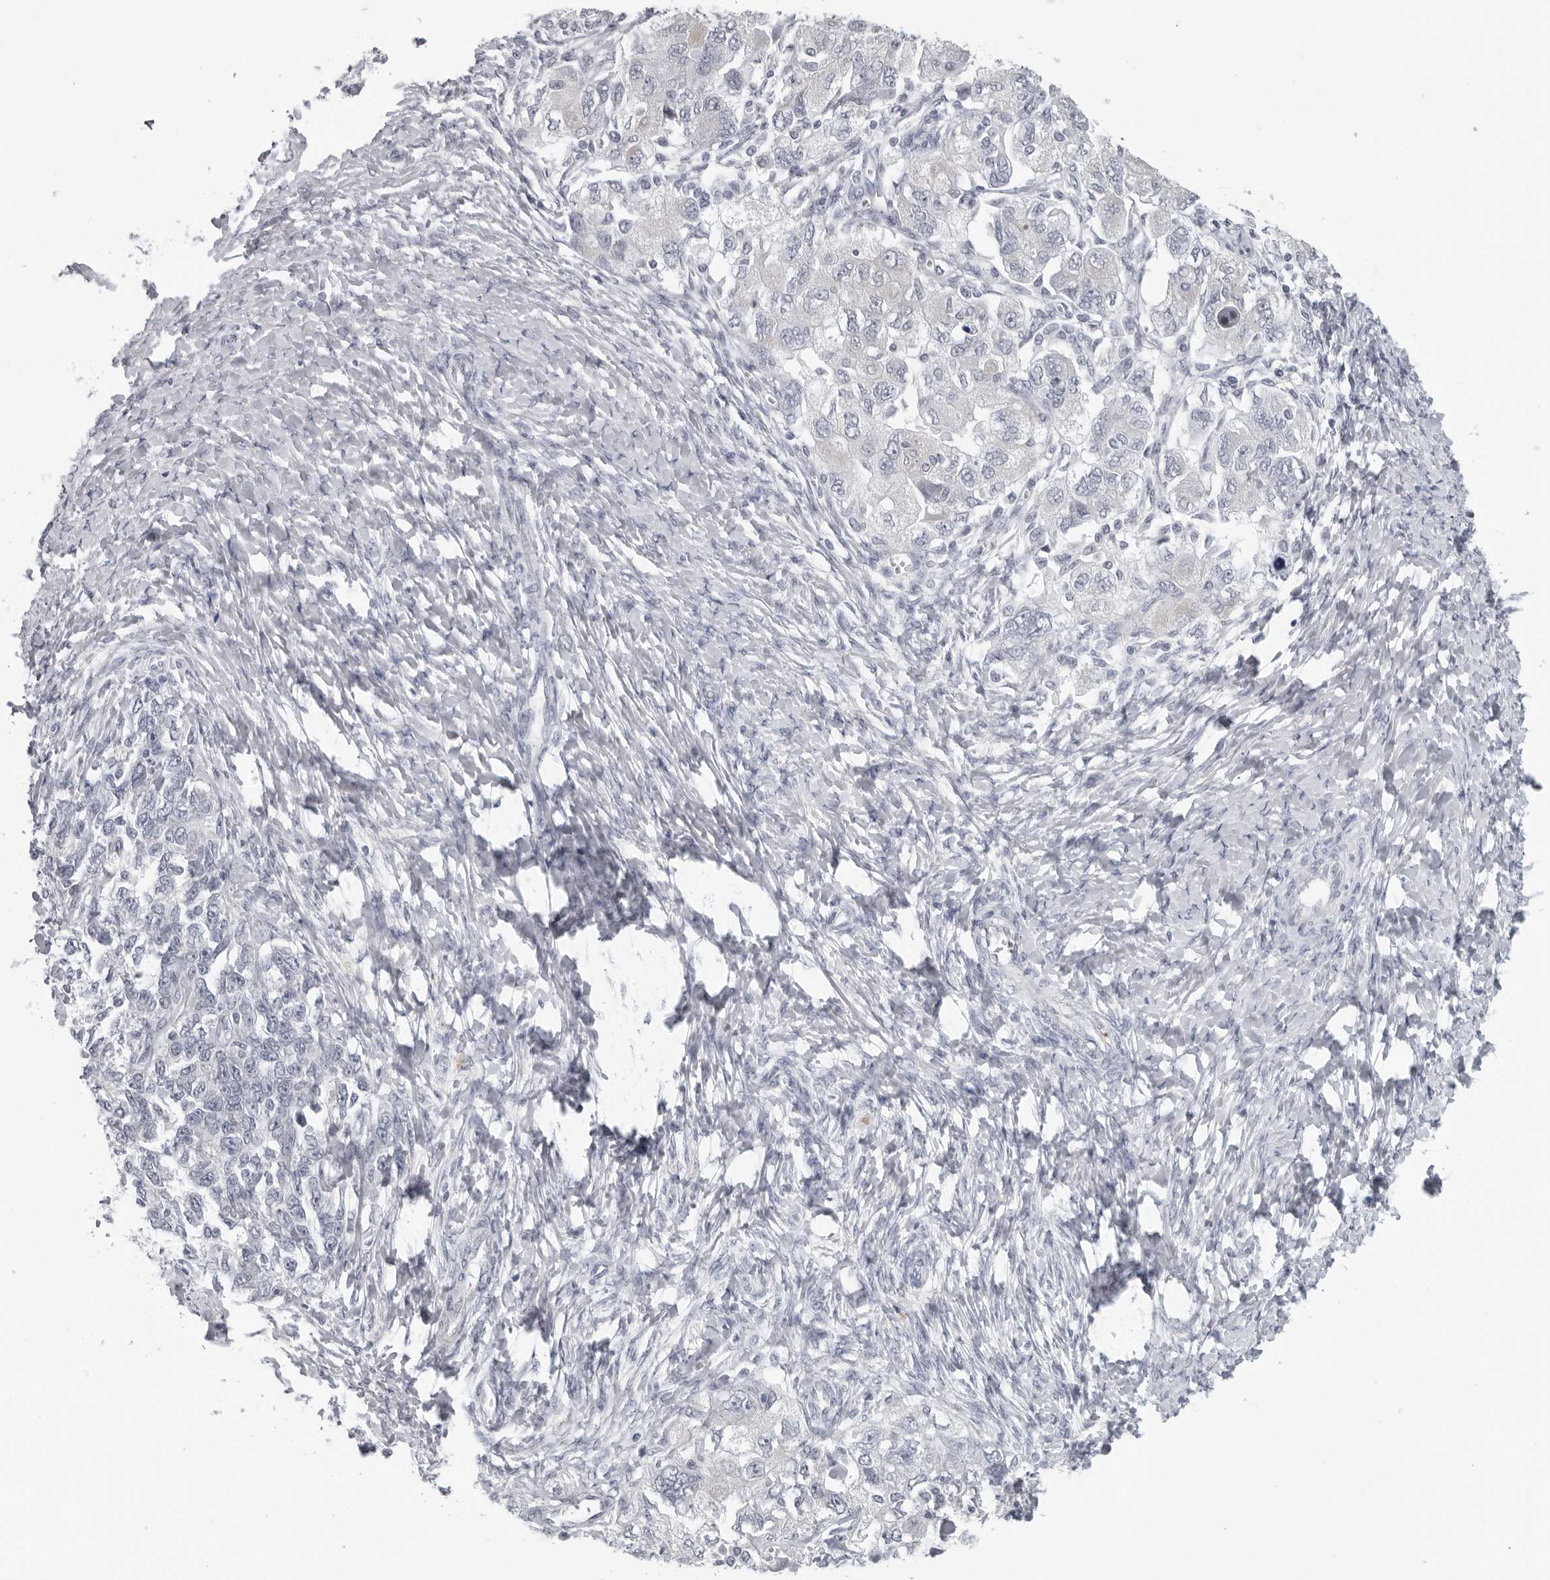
{"staining": {"intensity": "negative", "quantity": "none", "location": "none"}, "tissue": "ovarian cancer", "cell_type": "Tumor cells", "image_type": "cancer", "snomed": [{"axis": "morphology", "description": "Carcinoma, NOS"}, {"axis": "morphology", "description": "Cystadenocarcinoma, serous, NOS"}, {"axis": "topography", "description": "Ovary"}], "caption": "Immunohistochemistry (IHC) photomicrograph of human ovarian cancer stained for a protein (brown), which shows no staining in tumor cells.", "gene": "OPLAH", "patient": {"sex": "female", "age": 69}}